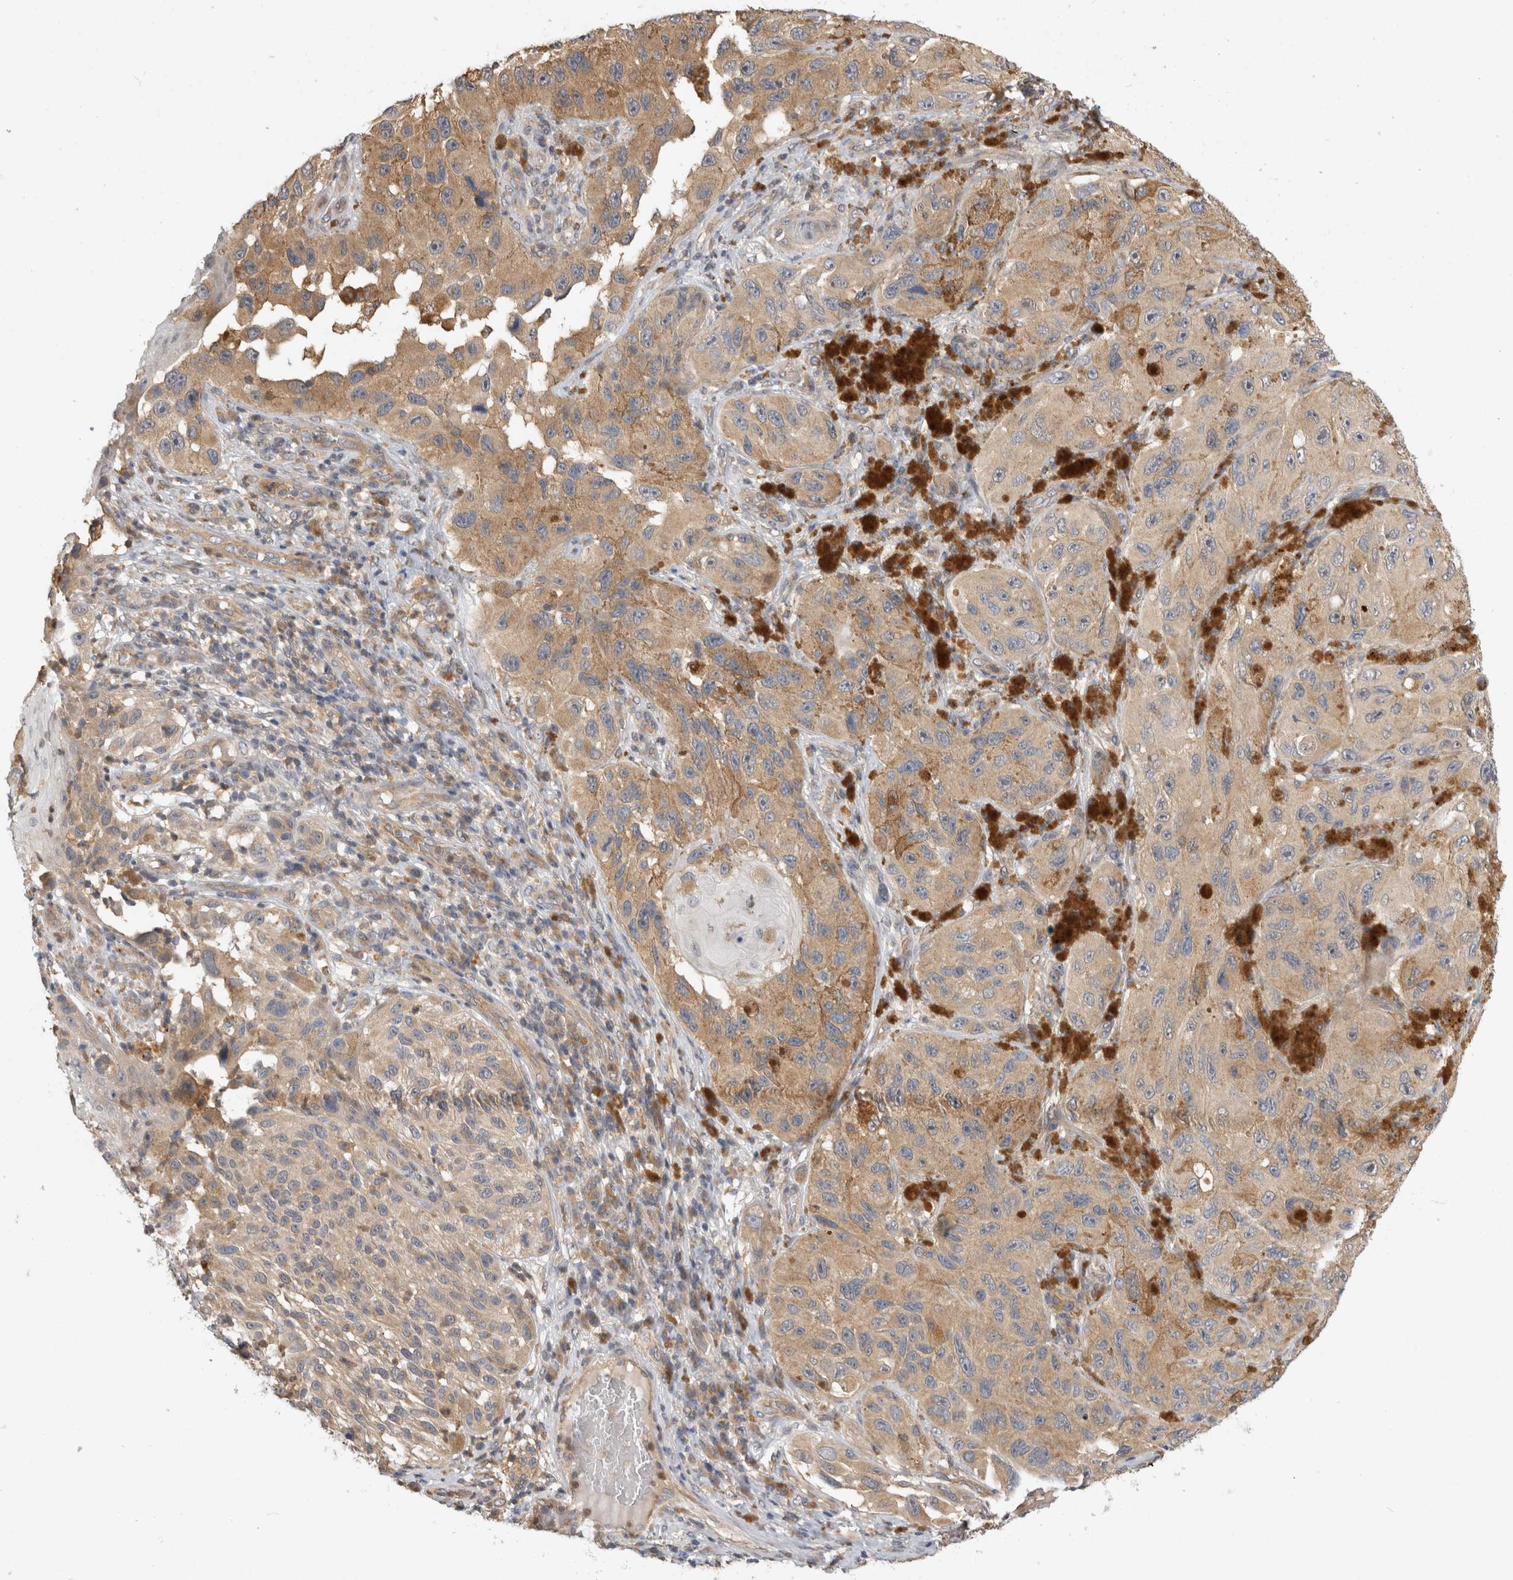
{"staining": {"intensity": "weak", "quantity": ">75%", "location": "cytoplasmic/membranous"}, "tissue": "melanoma", "cell_type": "Tumor cells", "image_type": "cancer", "snomed": [{"axis": "morphology", "description": "Malignant melanoma, NOS"}, {"axis": "topography", "description": "Skin"}], "caption": "IHC of malignant melanoma reveals low levels of weak cytoplasmic/membranous positivity in about >75% of tumor cells.", "gene": "PGM1", "patient": {"sex": "female", "age": 73}}